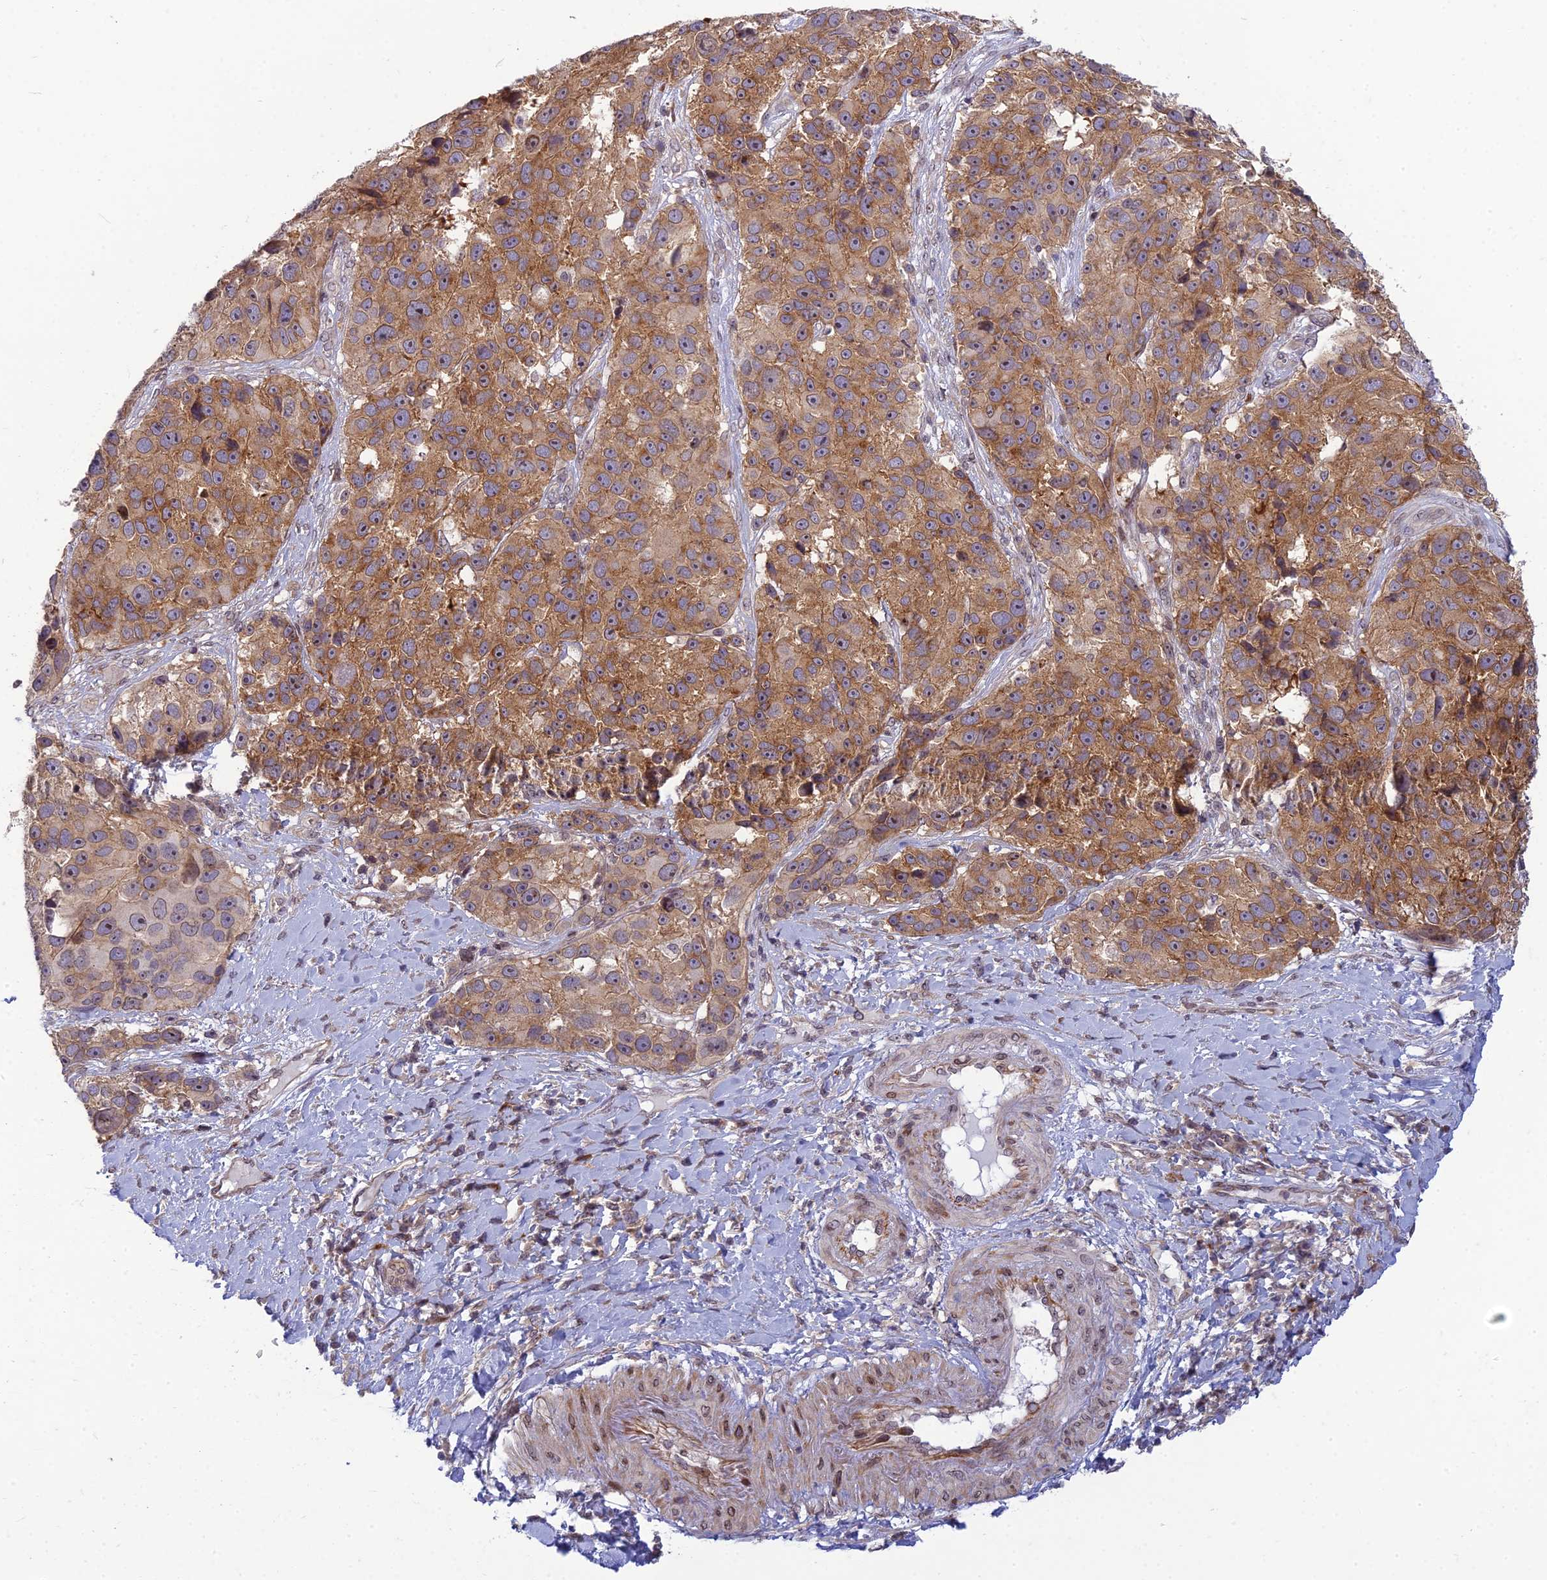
{"staining": {"intensity": "moderate", "quantity": ">75%", "location": "cytoplasmic/membranous"}, "tissue": "melanoma", "cell_type": "Tumor cells", "image_type": "cancer", "snomed": [{"axis": "morphology", "description": "Malignant melanoma, NOS"}, {"axis": "topography", "description": "Skin"}], "caption": "A brown stain shows moderate cytoplasmic/membranous staining of a protein in melanoma tumor cells.", "gene": "DTX2", "patient": {"sex": "male", "age": 84}}